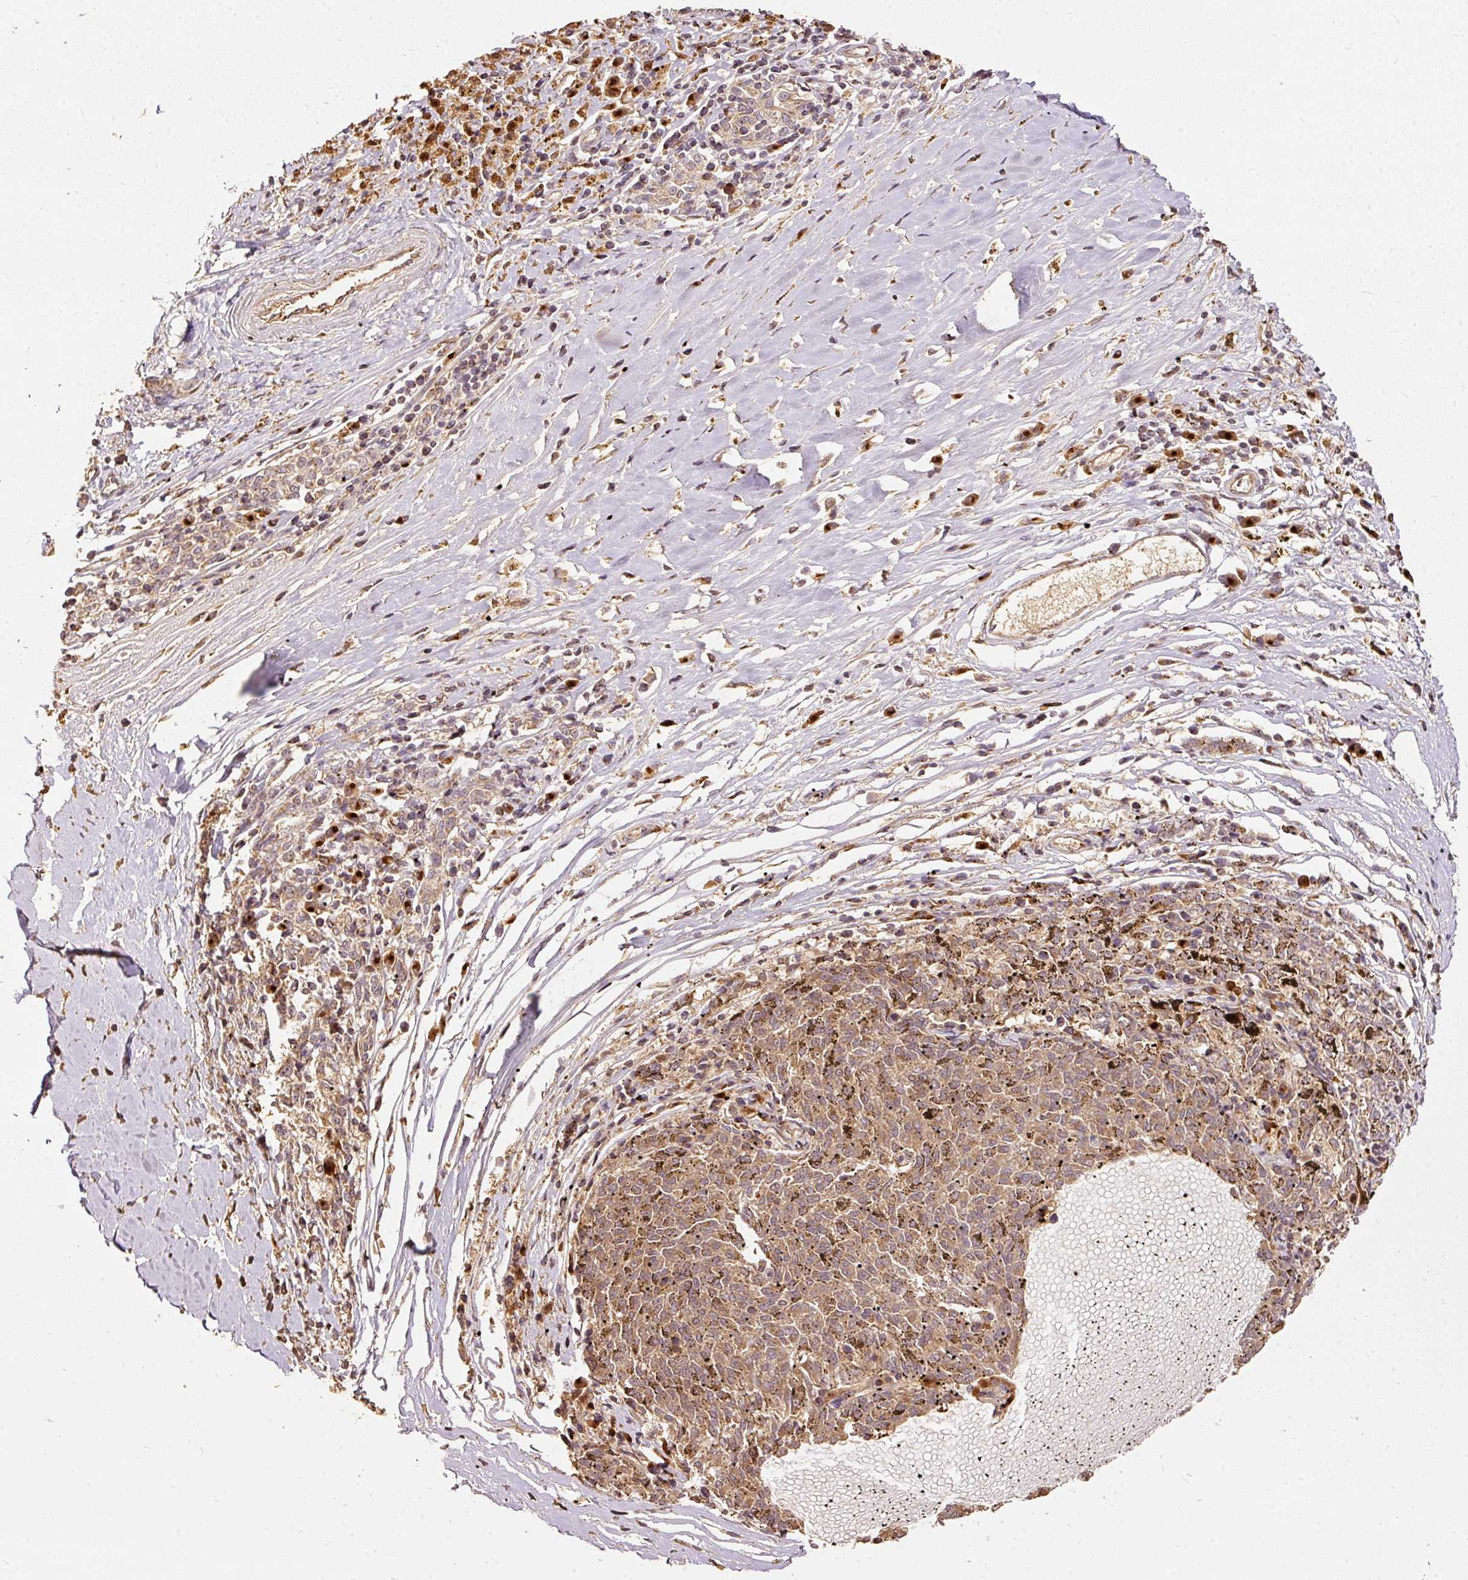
{"staining": {"intensity": "strong", "quantity": ">75%", "location": "cytoplasmic/membranous"}, "tissue": "melanoma", "cell_type": "Tumor cells", "image_type": "cancer", "snomed": [{"axis": "morphology", "description": "Malignant melanoma, NOS"}, {"axis": "topography", "description": "Skin"}], "caption": "Malignant melanoma tissue shows strong cytoplasmic/membranous expression in approximately >75% of tumor cells, visualized by immunohistochemistry.", "gene": "FUT8", "patient": {"sex": "female", "age": 72}}